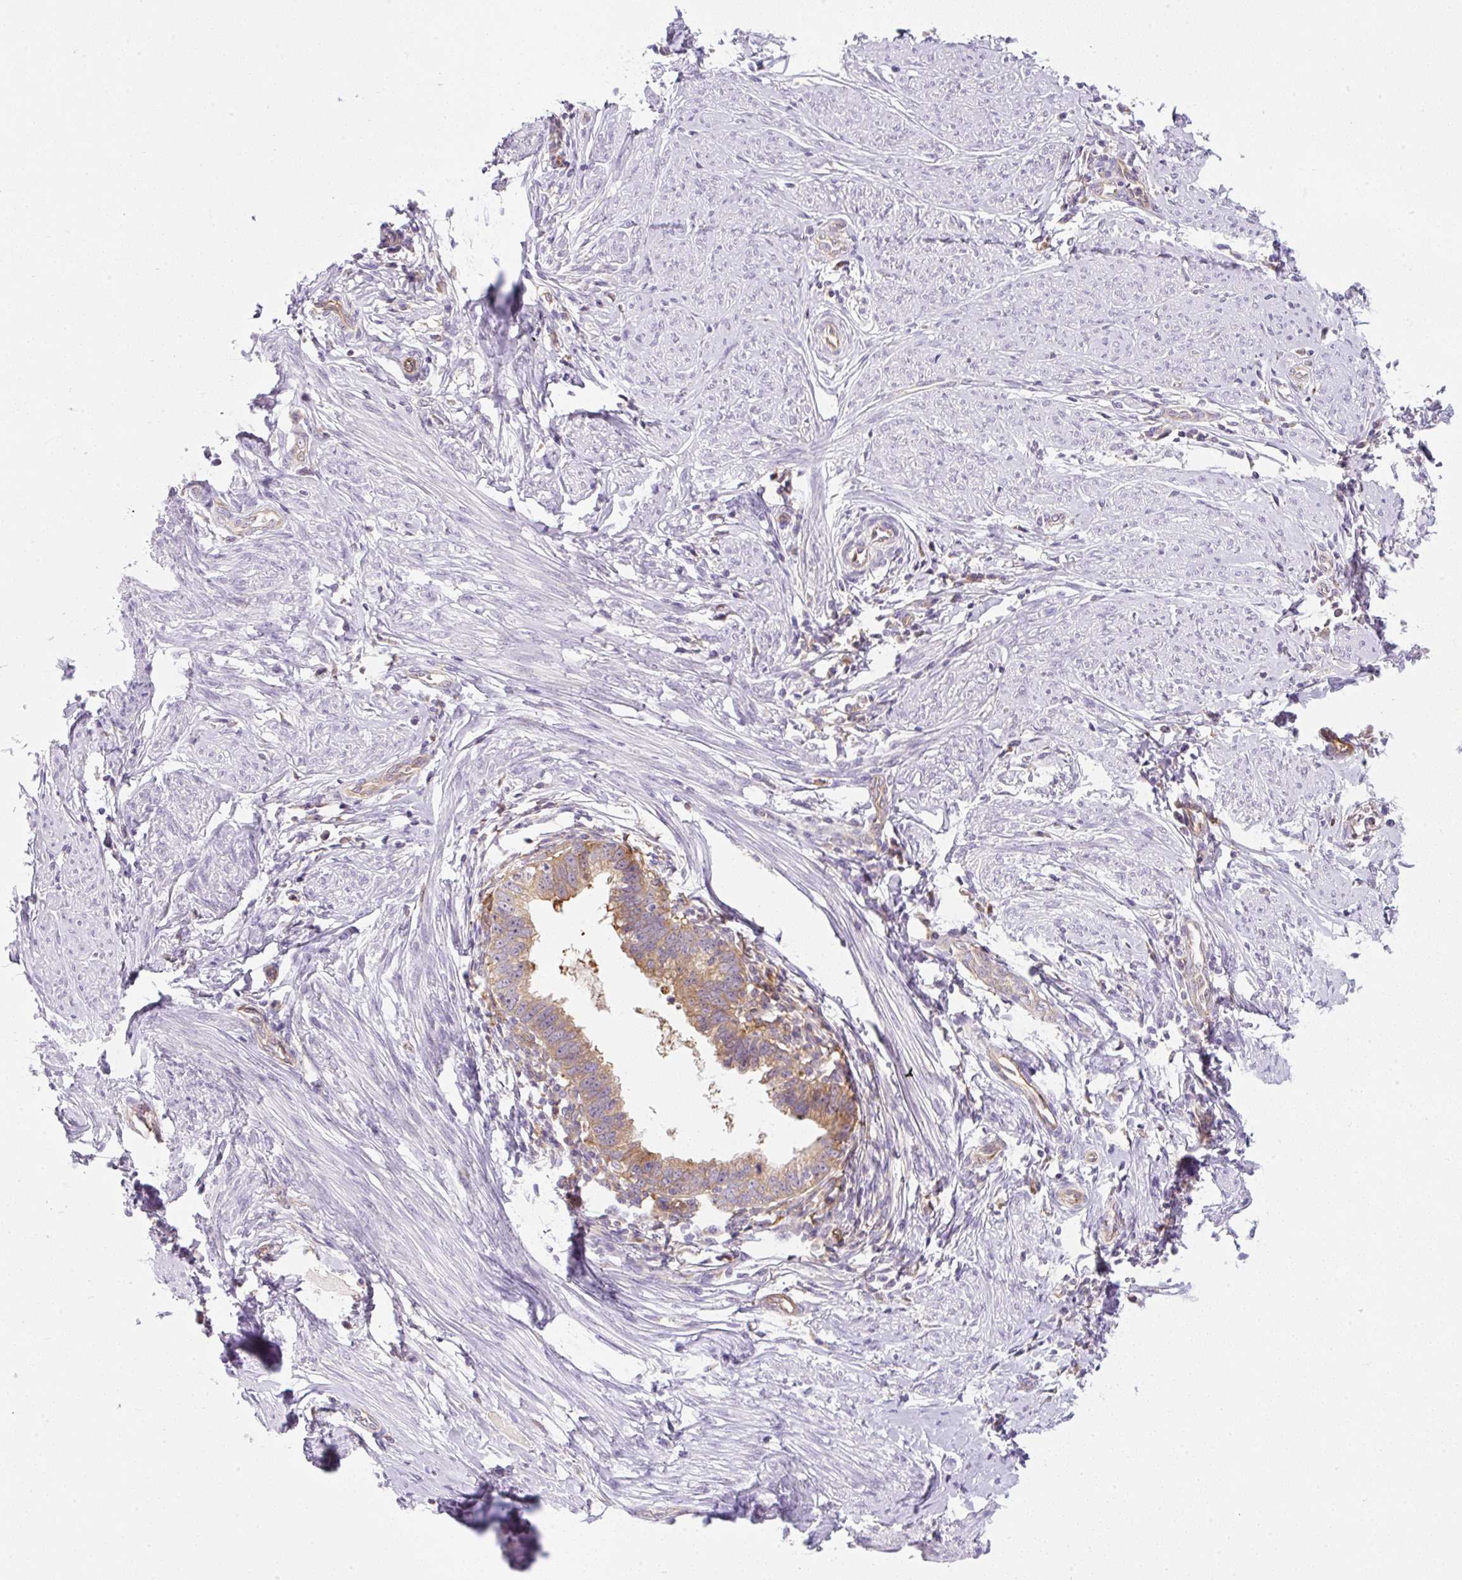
{"staining": {"intensity": "moderate", "quantity": ">75%", "location": "cytoplasmic/membranous"}, "tissue": "cervical cancer", "cell_type": "Tumor cells", "image_type": "cancer", "snomed": [{"axis": "morphology", "description": "Adenocarcinoma, NOS"}, {"axis": "topography", "description": "Cervix"}], "caption": "The photomicrograph shows staining of cervical cancer (adenocarcinoma), revealing moderate cytoplasmic/membranous protein expression (brown color) within tumor cells.", "gene": "OMA1", "patient": {"sex": "female", "age": 36}}